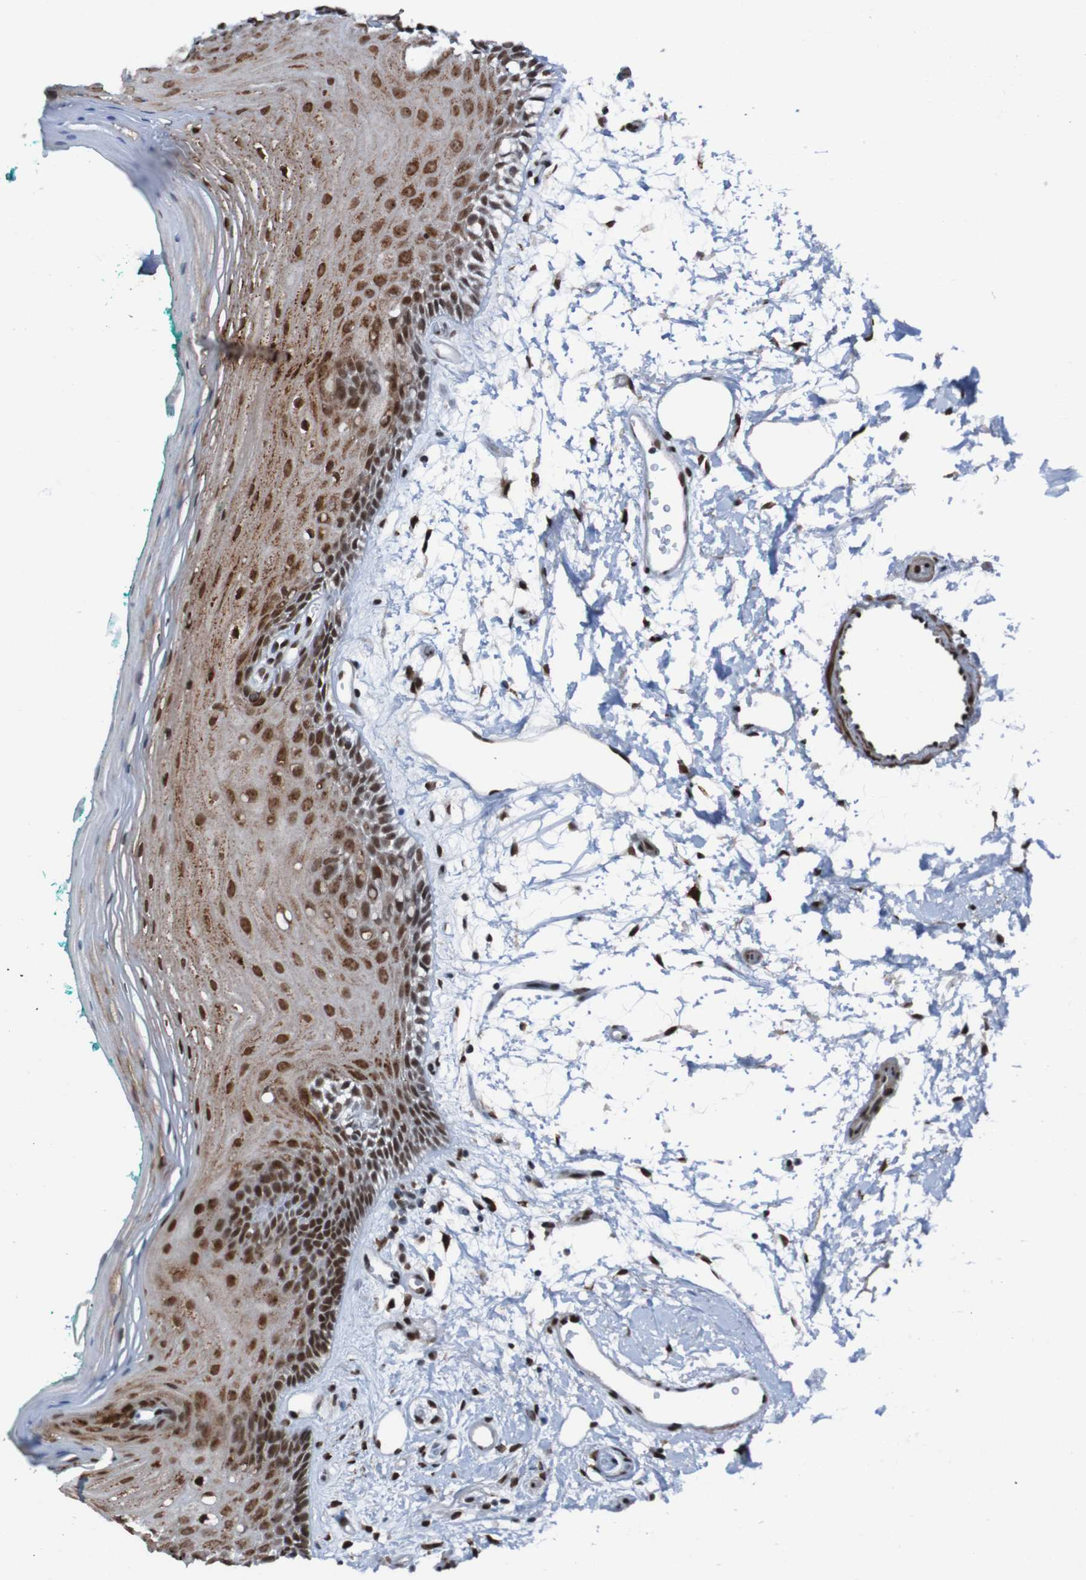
{"staining": {"intensity": "strong", "quantity": ">75%", "location": "cytoplasmic/membranous,nuclear"}, "tissue": "oral mucosa", "cell_type": "Squamous epithelial cells", "image_type": "normal", "snomed": [{"axis": "morphology", "description": "Normal tissue, NOS"}, {"axis": "topography", "description": "Skeletal muscle"}, {"axis": "topography", "description": "Oral tissue"}, {"axis": "topography", "description": "Peripheral nerve tissue"}], "caption": "Protein analysis of normal oral mucosa reveals strong cytoplasmic/membranous,nuclear positivity in about >75% of squamous epithelial cells. (Brightfield microscopy of DAB IHC at high magnification).", "gene": "PHF2", "patient": {"sex": "female", "age": 84}}